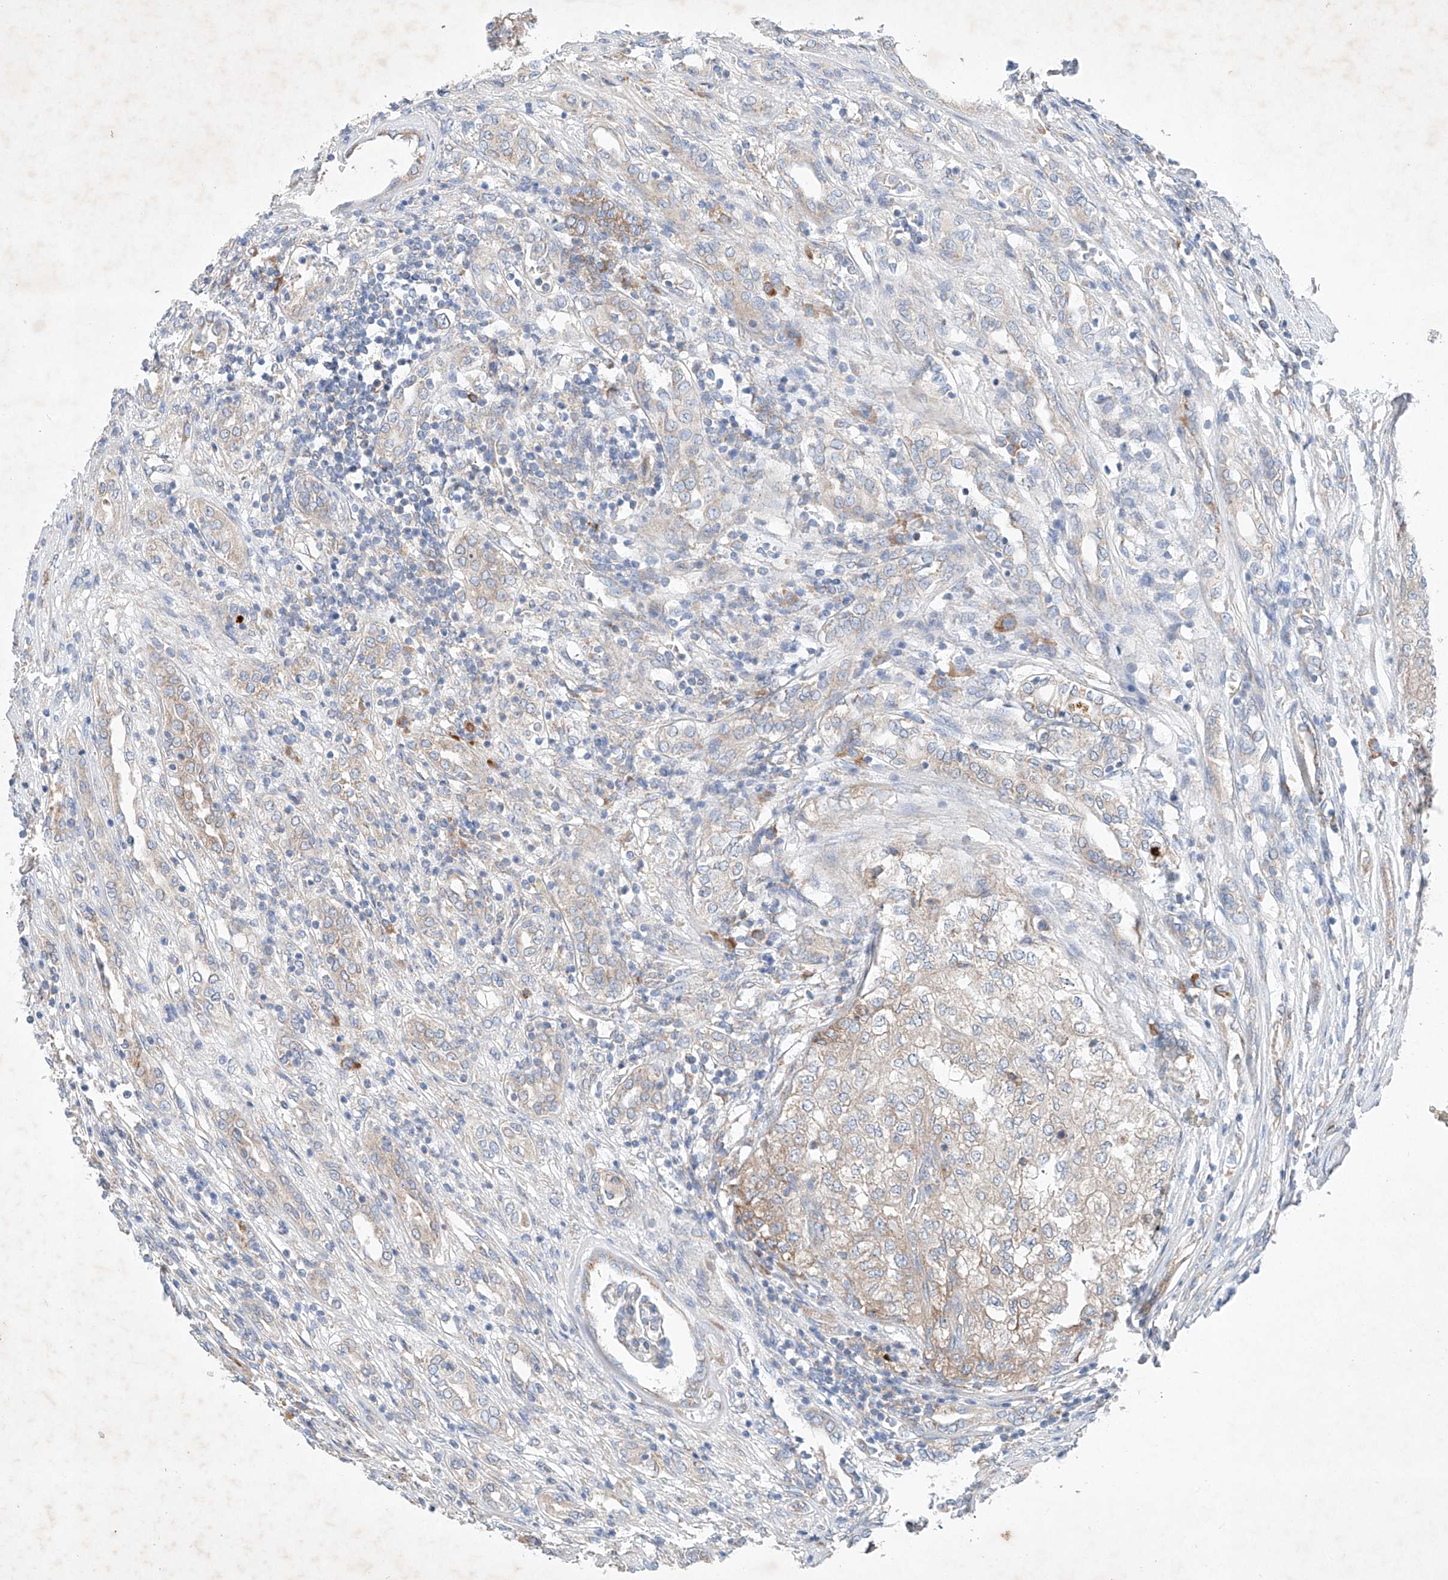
{"staining": {"intensity": "weak", "quantity": "<25%", "location": "cytoplasmic/membranous"}, "tissue": "renal cancer", "cell_type": "Tumor cells", "image_type": "cancer", "snomed": [{"axis": "morphology", "description": "Adenocarcinoma, NOS"}, {"axis": "topography", "description": "Kidney"}], "caption": "Tumor cells show no significant expression in renal cancer.", "gene": "FASTK", "patient": {"sex": "female", "age": 54}}